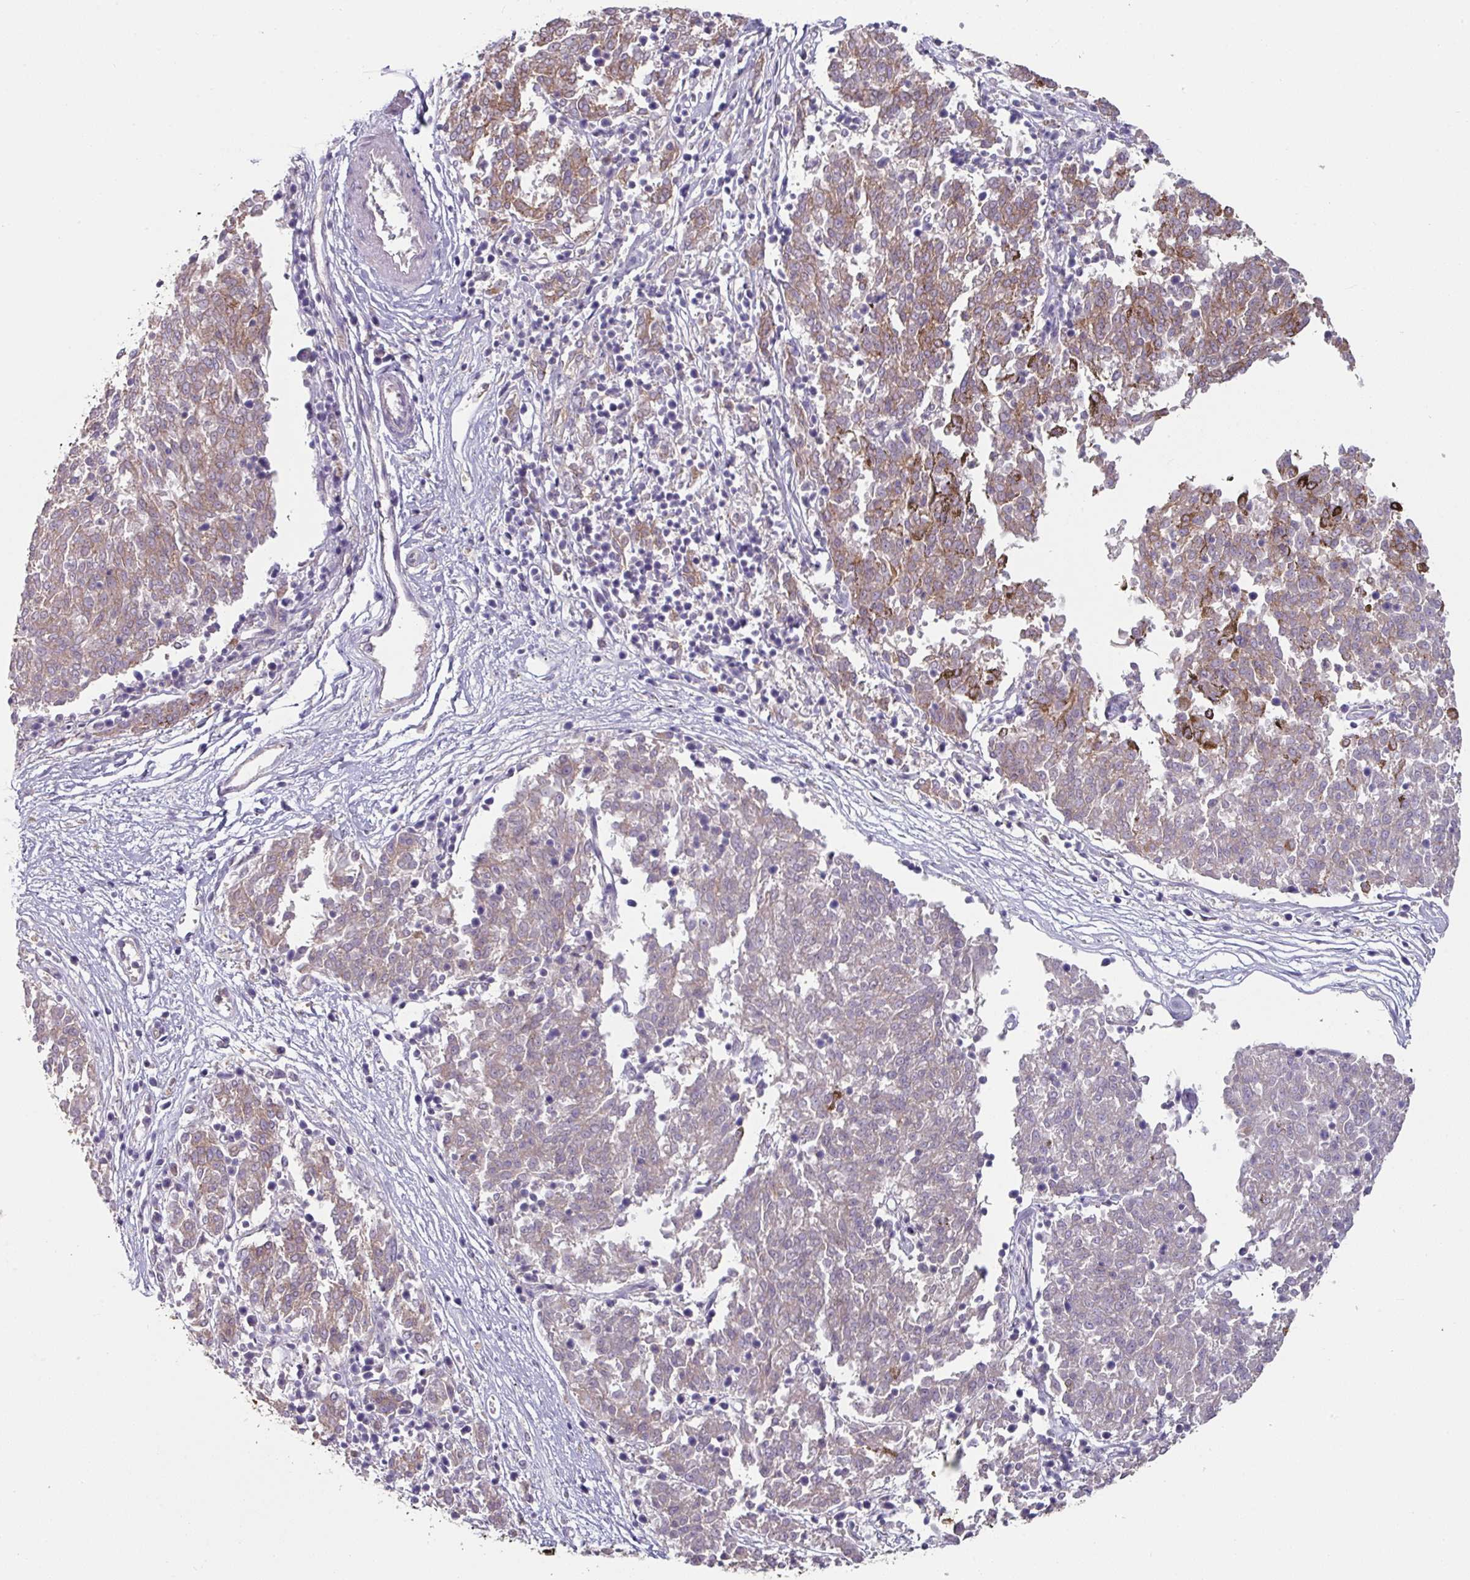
{"staining": {"intensity": "moderate", "quantity": "25%-75%", "location": "cytoplasmic/membranous"}, "tissue": "melanoma", "cell_type": "Tumor cells", "image_type": "cancer", "snomed": [{"axis": "morphology", "description": "Malignant melanoma, NOS"}, {"axis": "topography", "description": "Skin"}], "caption": "Brown immunohistochemical staining in melanoma exhibits moderate cytoplasmic/membranous staining in approximately 25%-75% of tumor cells. (brown staining indicates protein expression, while blue staining denotes nuclei).", "gene": "JUP", "patient": {"sex": "female", "age": 72}}